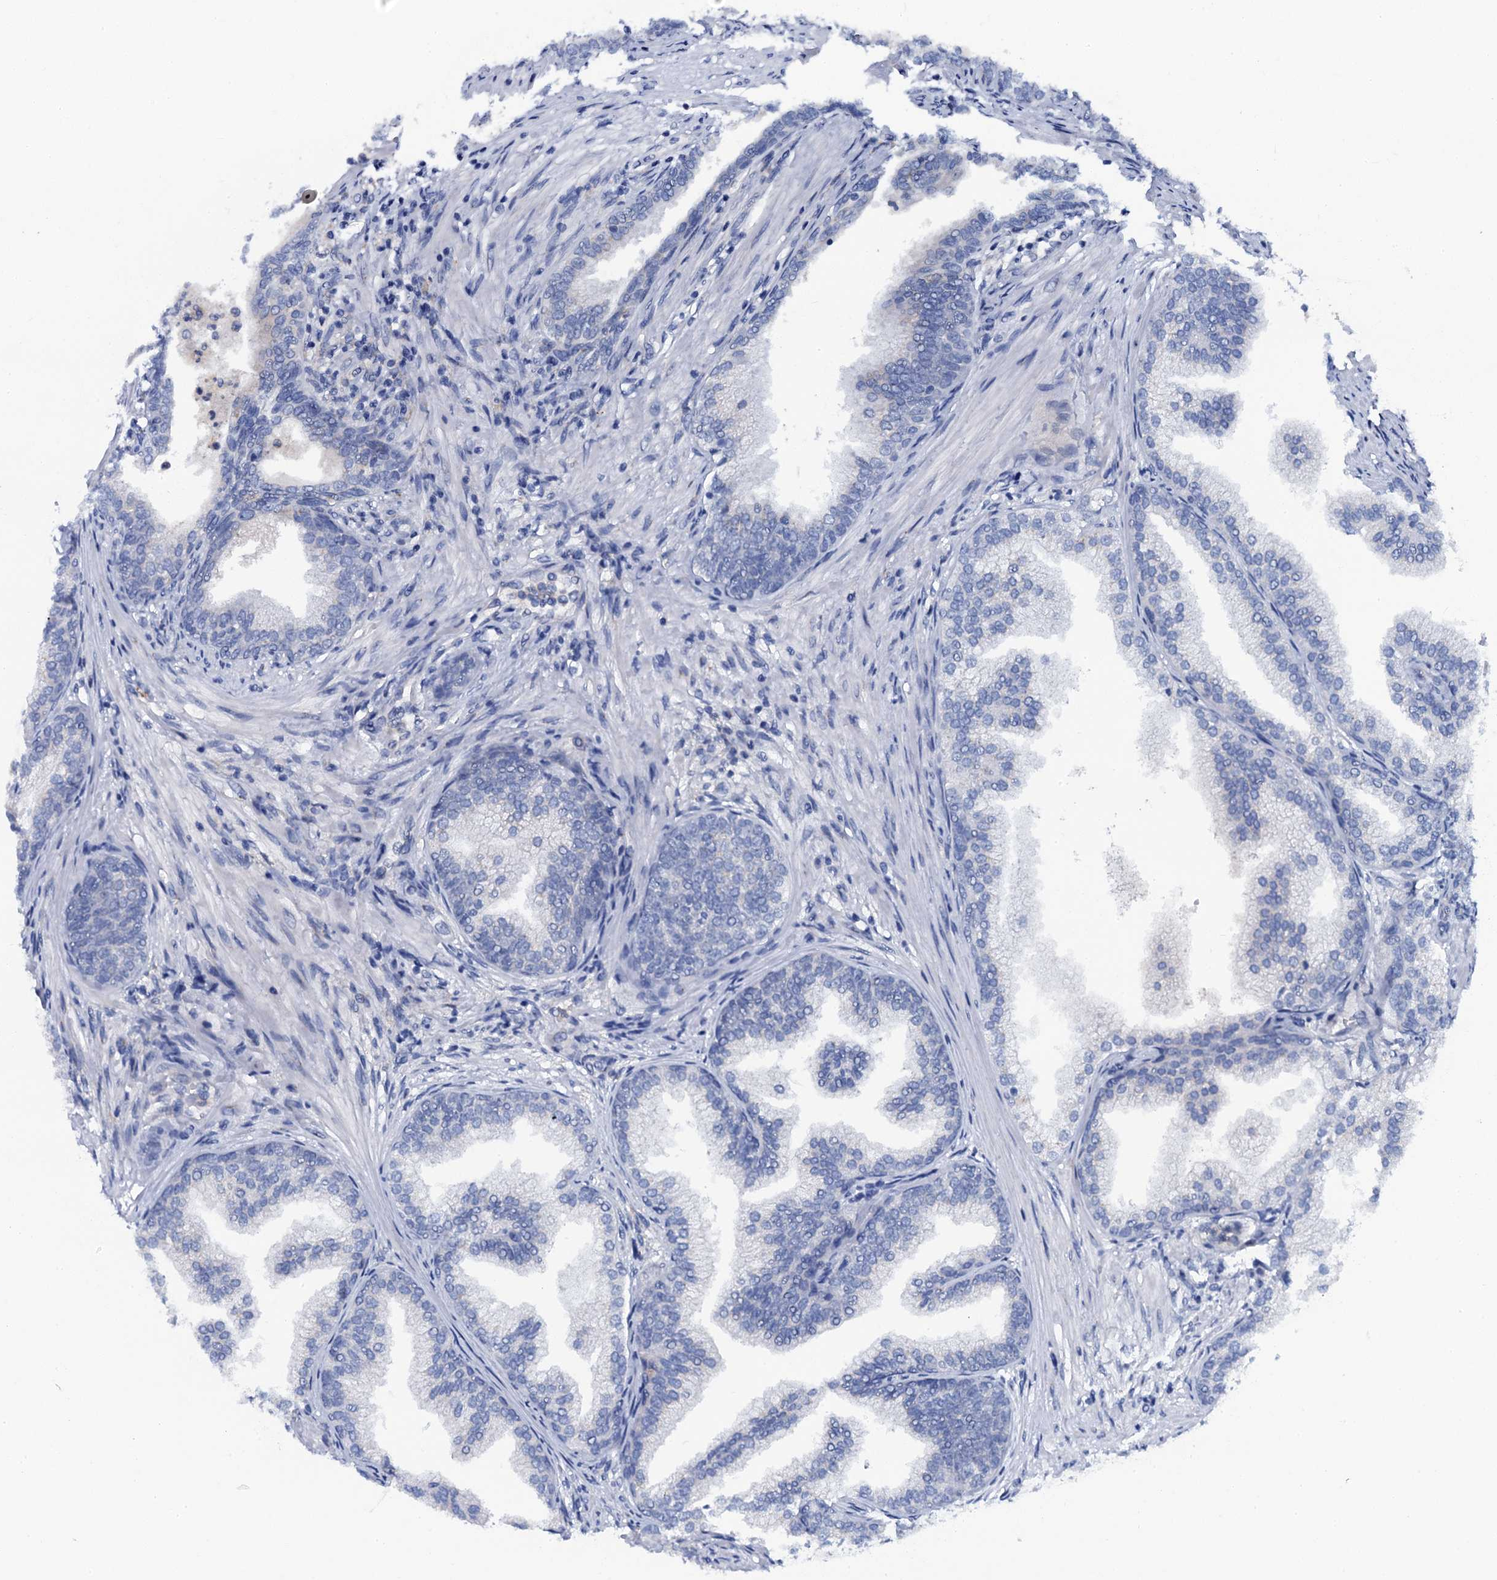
{"staining": {"intensity": "negative", "quantity": "none", "location": "none"}, "tissue": "prostate", "cell_type": "Glandular cells", "image_type": "normal", "snomed": [{"axis": "morphology", "description": "Normal tissue, NOS"}, {"axis": "topography", "description": "Prostate"}], "caption": "Photomicrograph shows no significant protein staining in glandular cells of normal prostate. (Immunohistochemistry, brightfield microscopy, high magnification).", "gene": "OTOL1", "patient": {"sex": "male", "age": 76}}